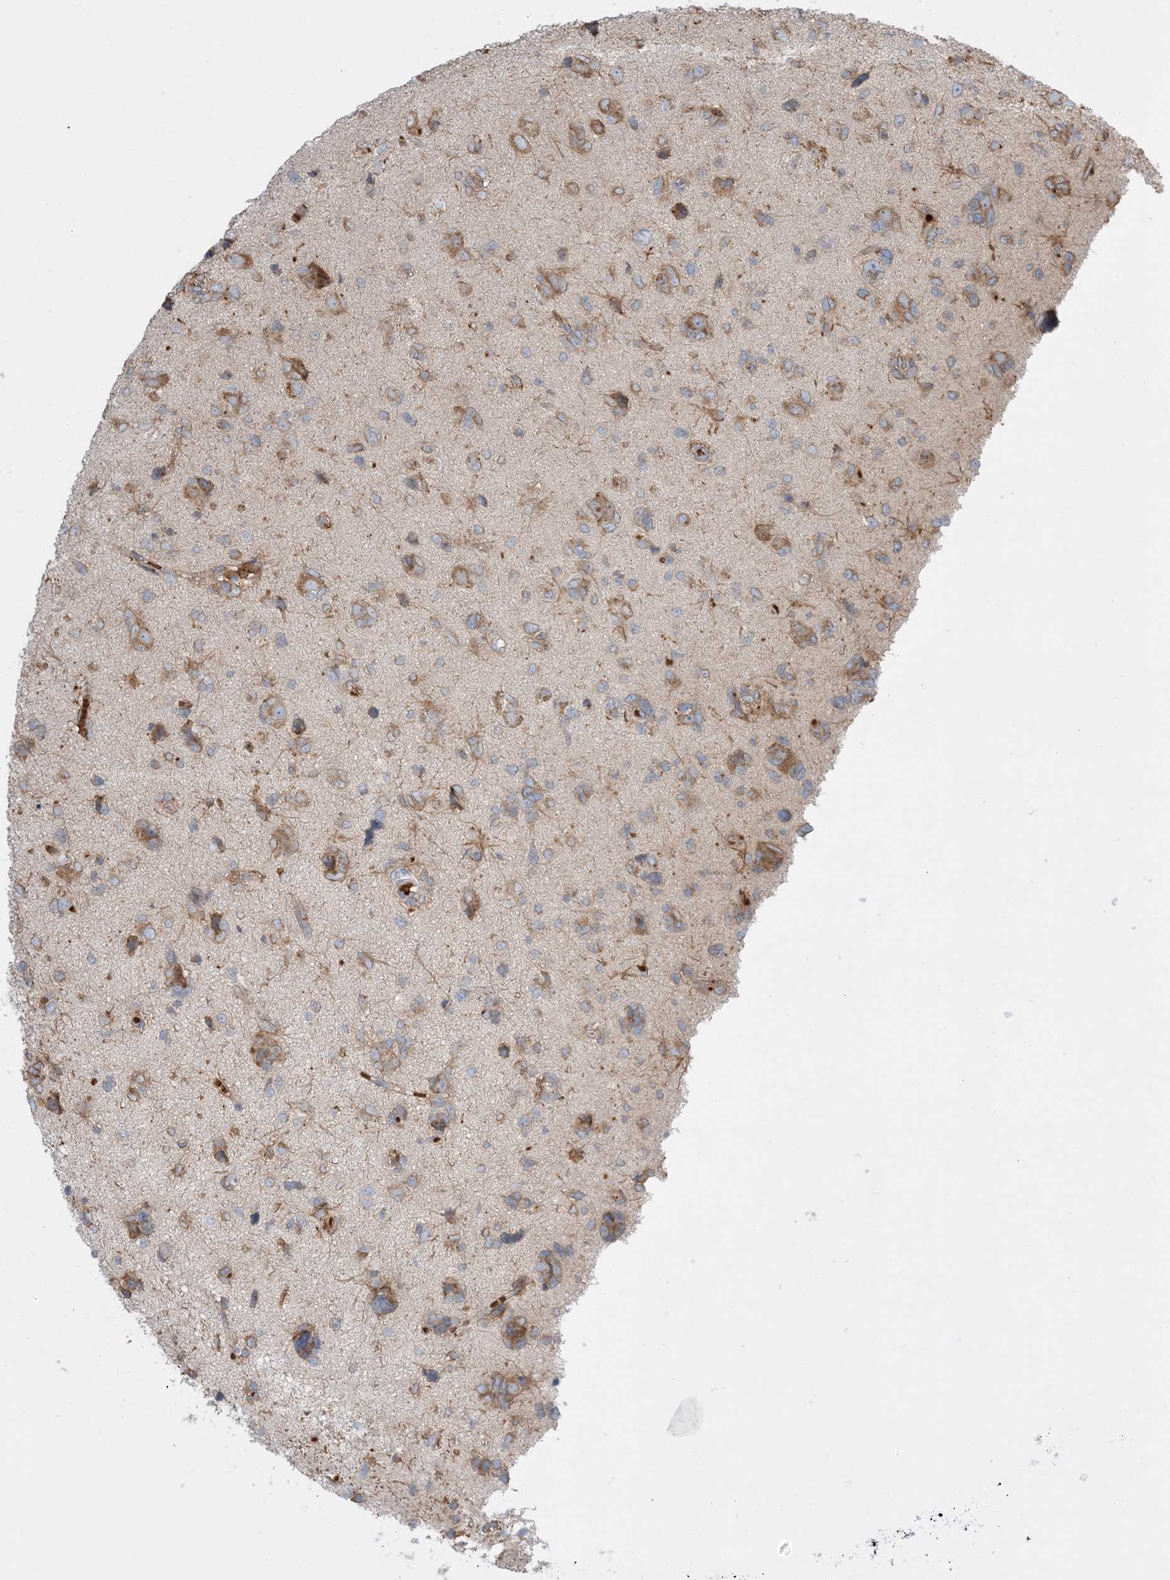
{"staining": {"intensity": "moderate", "quantity": ">75%", "location": "cytoplasmic/membranous"}, "tissue": "glioma", "cell_type": "Tumor cells", "image_type": "cancer", "snomed": [{"axis": "morphology", "description": "Glioma, malignant, High grade"}, {"axis": "topography", "description": "Brain"}], "caption": "This histopathology image displays glioma stained with IHC to label a protein in brown. The cytoplasmic/membranous of tumor cells show moderate positivity for the protein. Nuclei are counter-stained blue.", "gene": "MMGT1", "patient": {"sex": "female", "age": 59}}